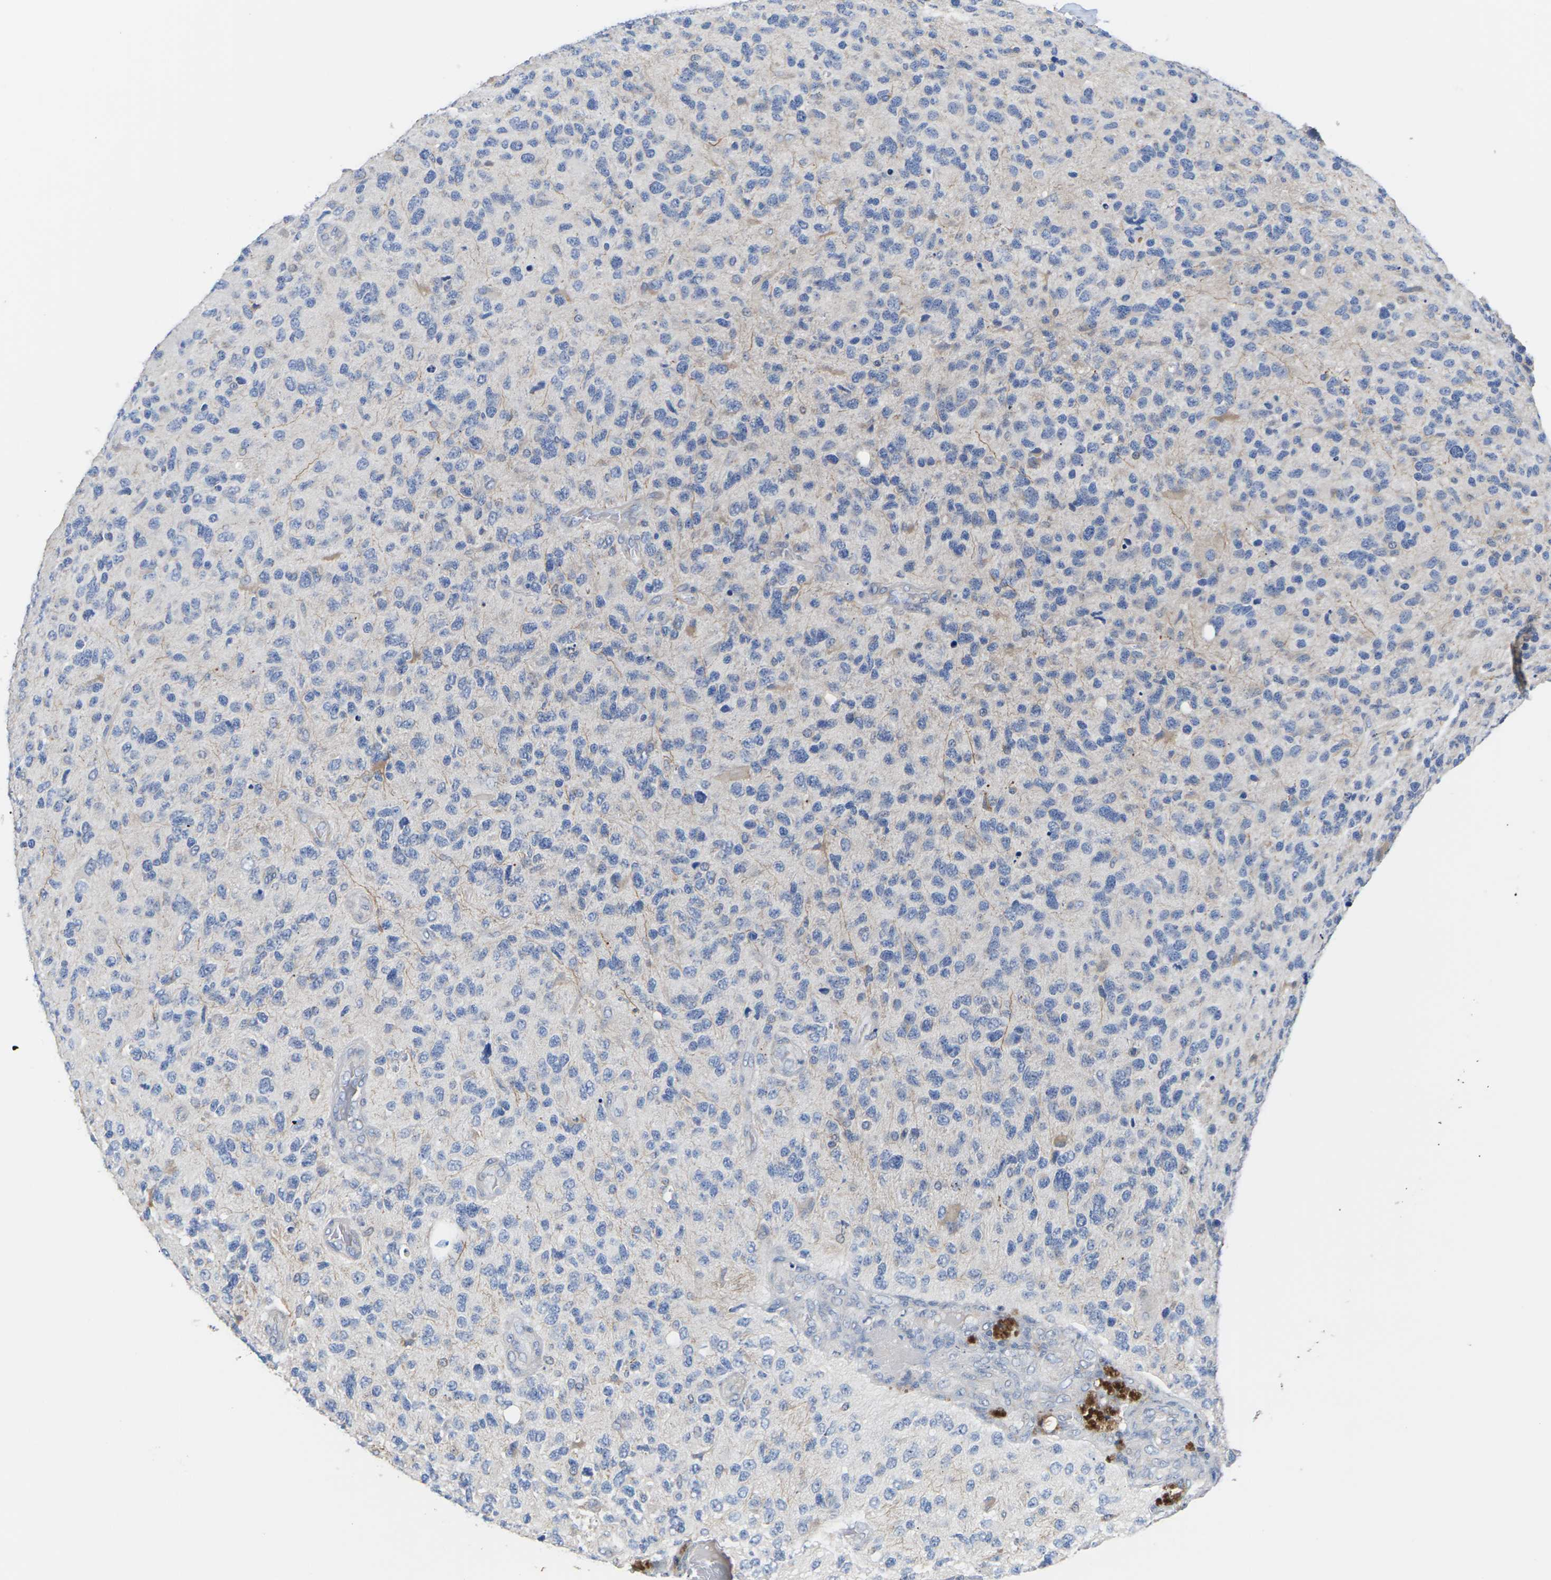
{"staining": {"intensity": "negative", "quantity": "none", "location": "none"}, "tissue": "glioma", "cell_type": "Tumor cells", "image_type": "cancer", "snomed": [{"axis": "morphology", "description": "Glioma, malignant, High grade"}, {"axis": "topography", "description": "Brain"}], "caption": "Human malignant high-grade glioma stained for a protein using immunohistochemistry (IHC) displays no expression in tumor cells.", "gene": "TMCO4", "patient": {"sex": "female", "age": 58}}